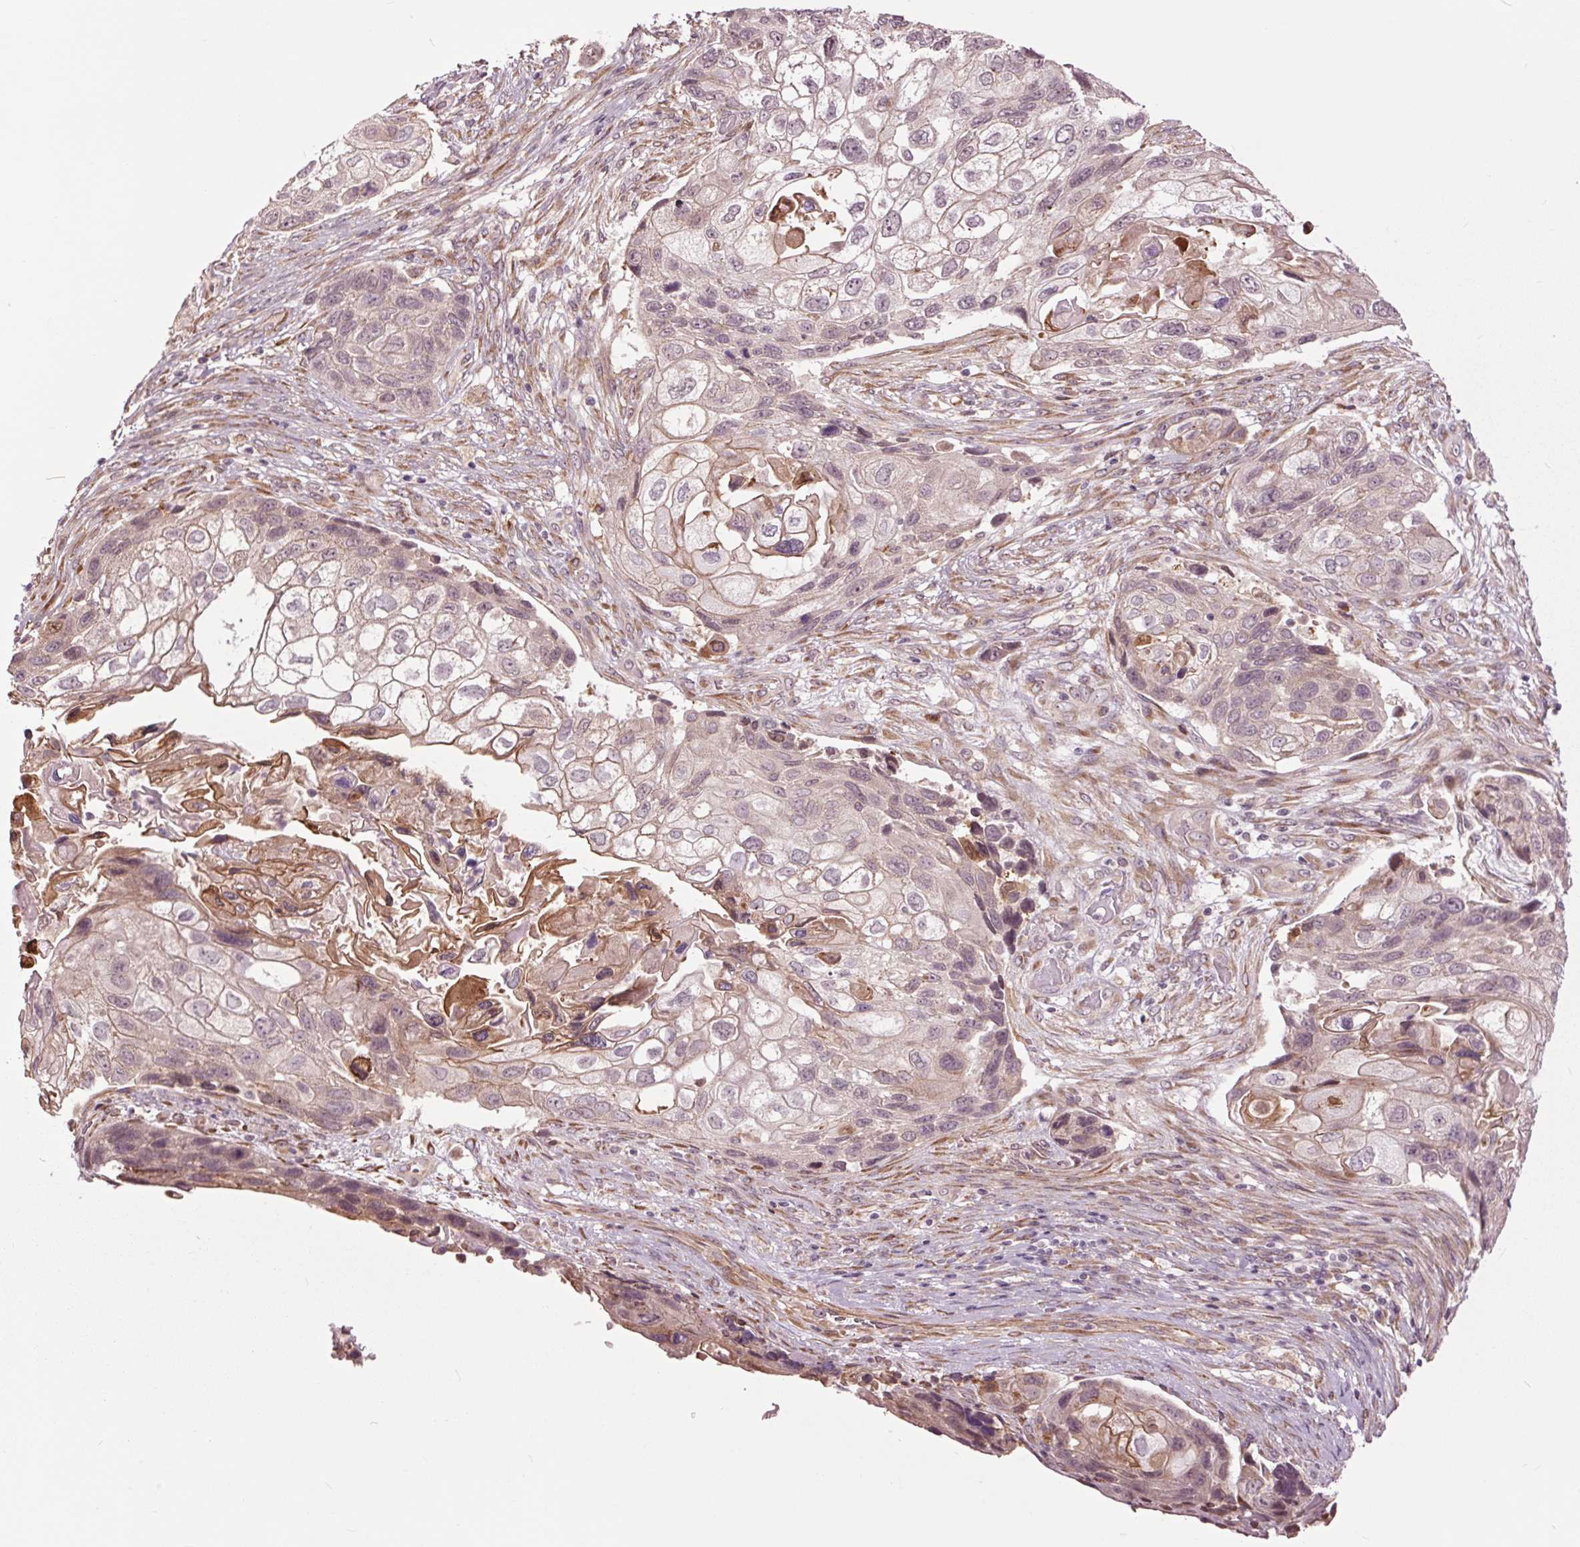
{"staining": {"intensity": "moderate", "quantity": "<25%", "location": "cytoplasmic/membranous"}, "tissue": "lung cancer", "cell_type": "Tumor cells", "image_type": "cancer", "snomed": [{"axis": "morphology", "description": "Squamous cell carcinoma, NOS"}, {"axis": "topography", "description": "Lung"}], "caption": "Immunohistochemical staining of human lung squamous cell carcinoma reveals moderate cytoplasmic/membranous protein expression in about <25% of tumor cells.", "gene": "HAUS5", "patient": {"sex": "male", "age": 69}}